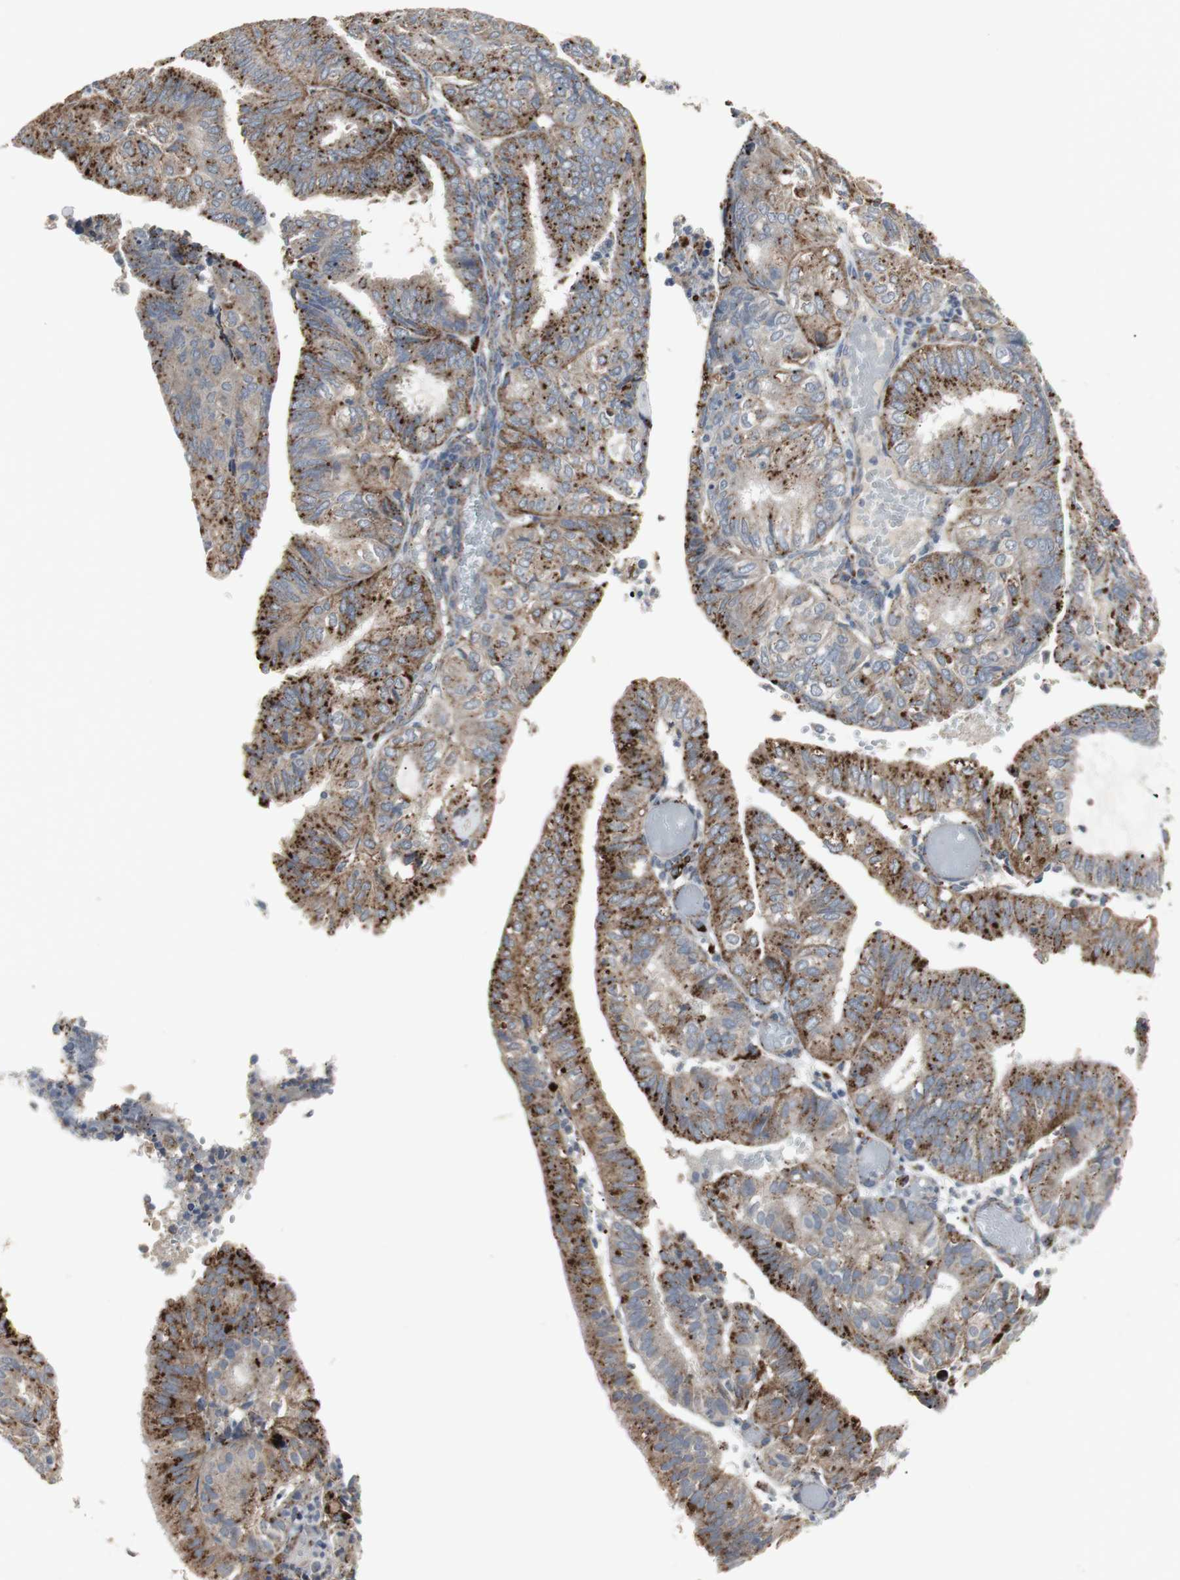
{"staining": {"intensity": "strong", "quantity": ">75%", "location": "cytoplasmic/membranous"}, "tissue": "endometrial cancer", "cell_type": "Tumor cells", "image_type": "cancer", "snomed": [{"axis": "morphology", "description": "Adenocarcinoma, NOS"}, {"axis": "topography", "description": "Uterus"}], "caption": "Endometrial cancer (adenocarcinoma) was stained to show a protein in brown. There is high levels of strong cytoplasmic/membranous positivity in about >75% of tumor cells.", "gene": "GBA1", "patient": {"sex": "female", "age": 60}}